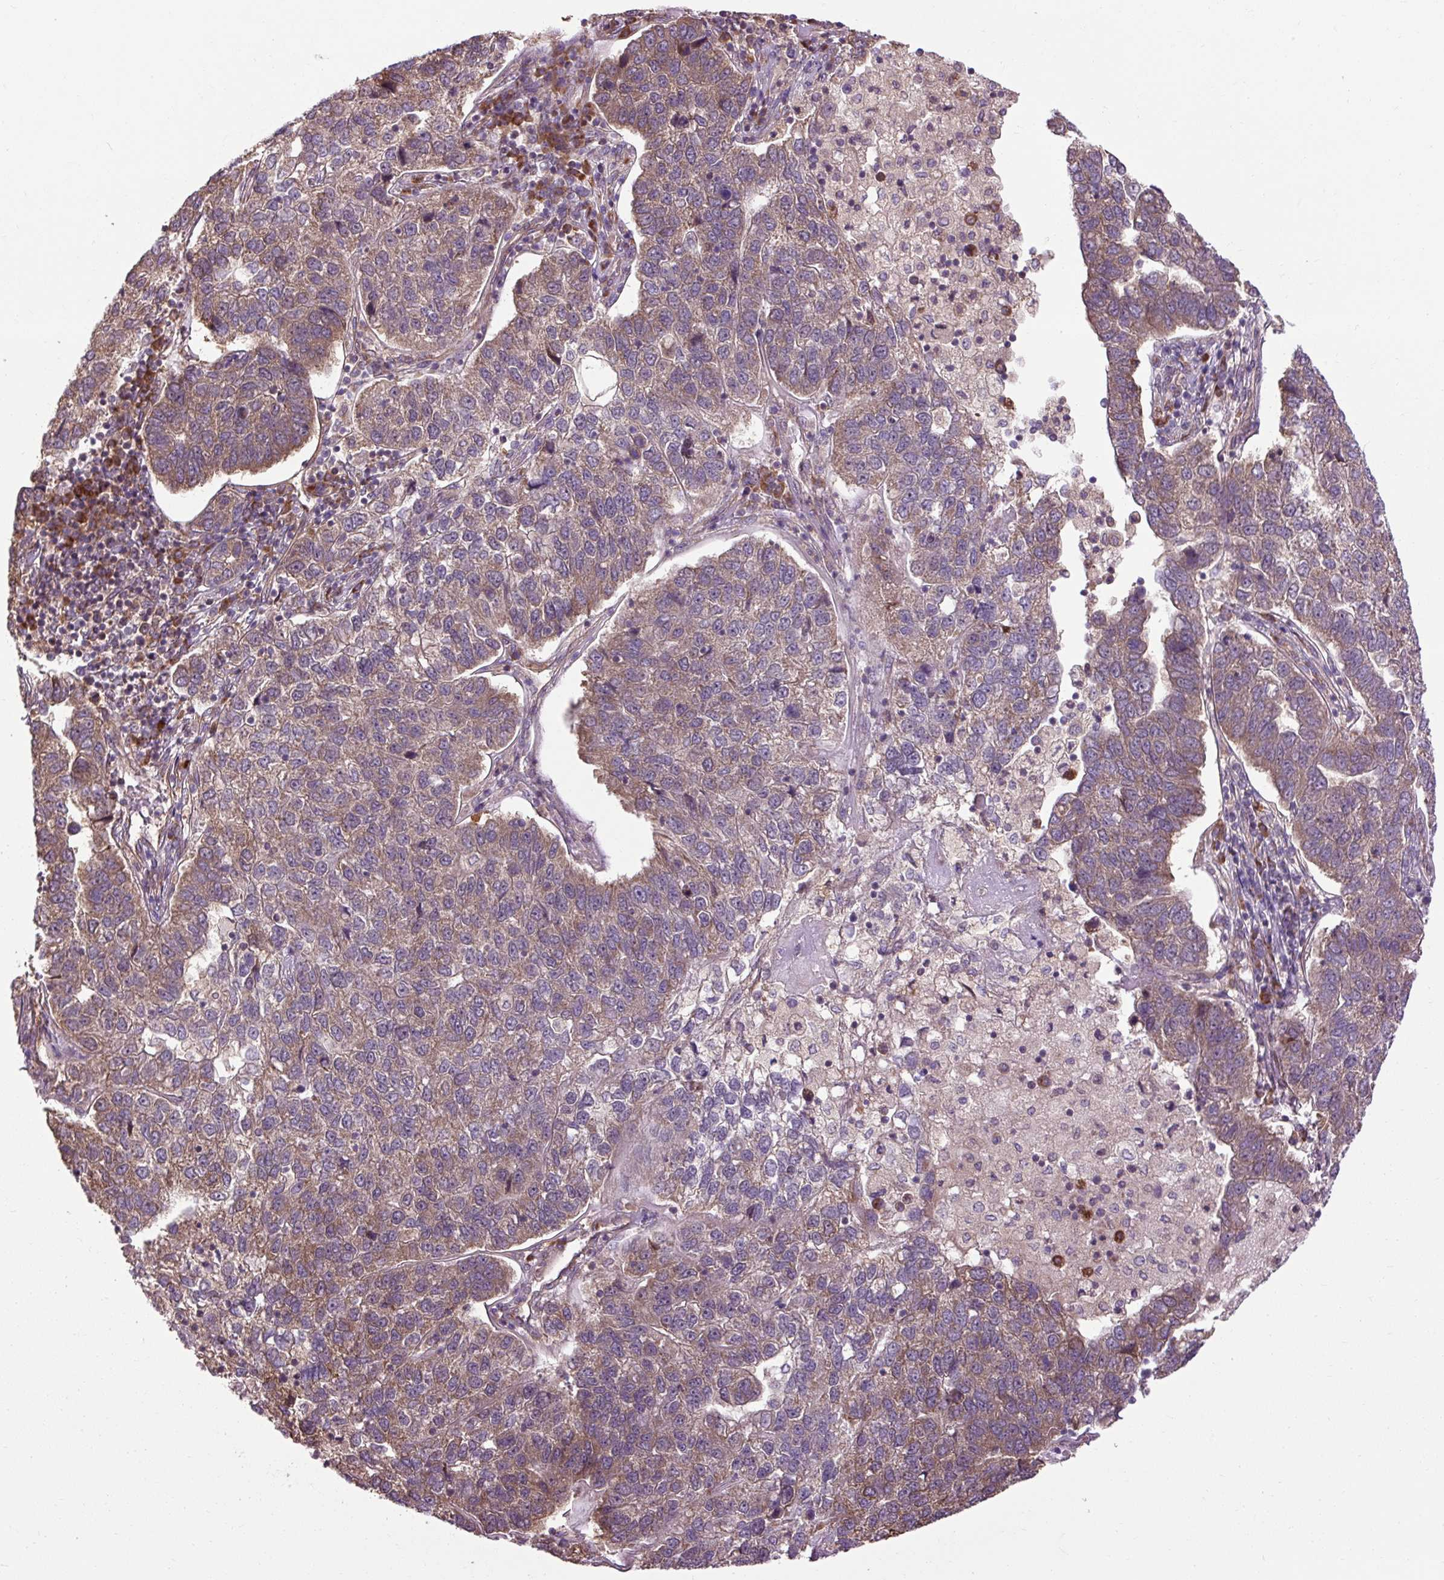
{"staining": {"intensity": "moderate", "quantity": "25%-75%", "location": "cytoplasmic/membranous"}, "tissue": "pancreatic cancer", "cell_type": "Tumor cells", "image_type": "cancer", "snomed": [{"axis": "morphology", "description": "Adenocarcinoma, NOS"}, {"axis": "topography", "description": "Pancreas"}], "caption": "The image displays staining of pancreatic cancer, revealing moderate cytoplasmic/membranous protein positivity (brown color) within tumor cells.", "gene": "FLRT1", "patient": {"sex": "female", "age": 61}}